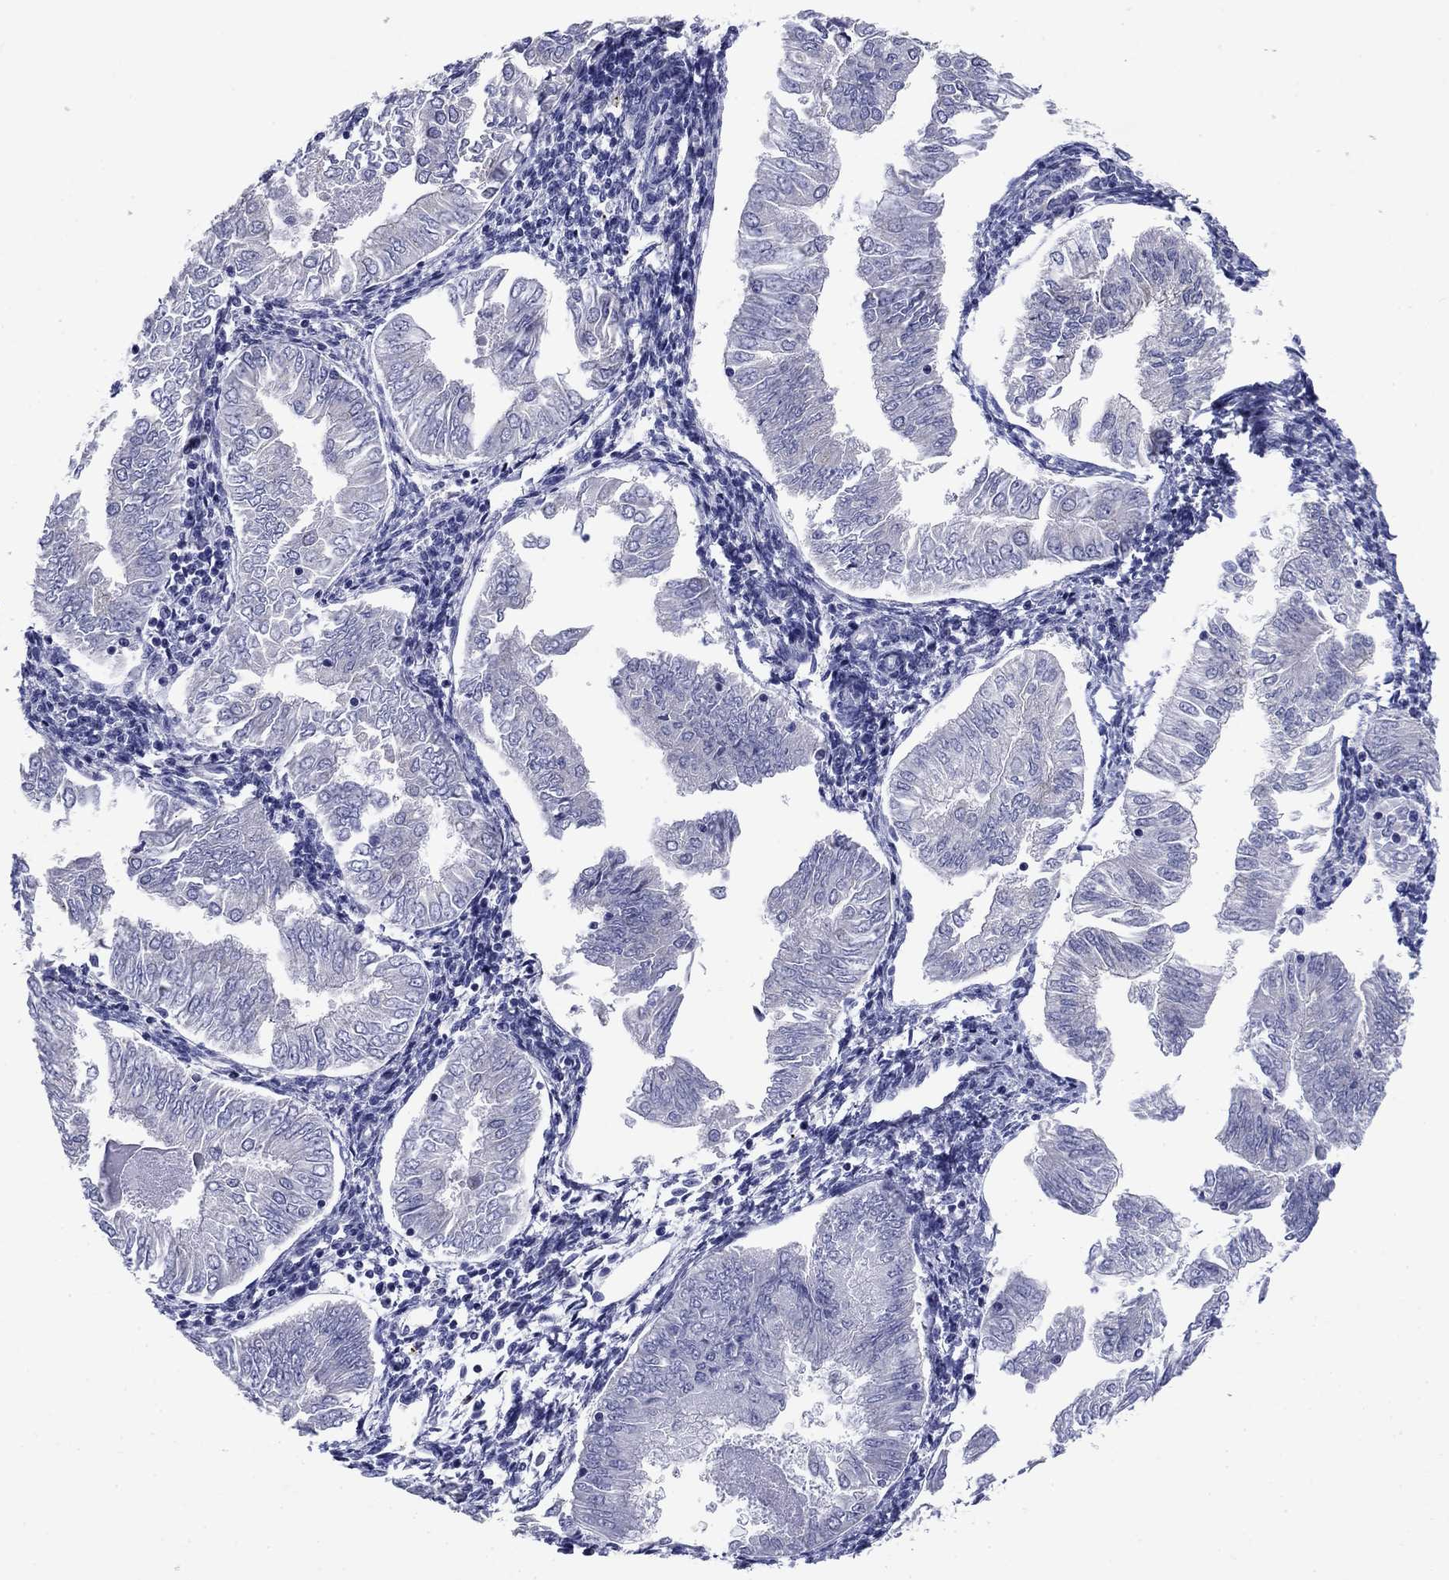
{"staining": {"intensity": "negative", "quantity": "none", "location": "none"}, "tissue": "endometrial cancer", "cell_type": "Tumor cells", "image_type": "cancer", "snomed": [{"axis": "morphology", "description": "Adenocarcinoma, NOS"}, {"axis": "topography", "description": "Endometrium"}], "caption": "Image shows no significant protein staining in tumor cells of endometrial cancer.", "gene": "PRKCG", "patient": {"sex": "female", "age": 53}}